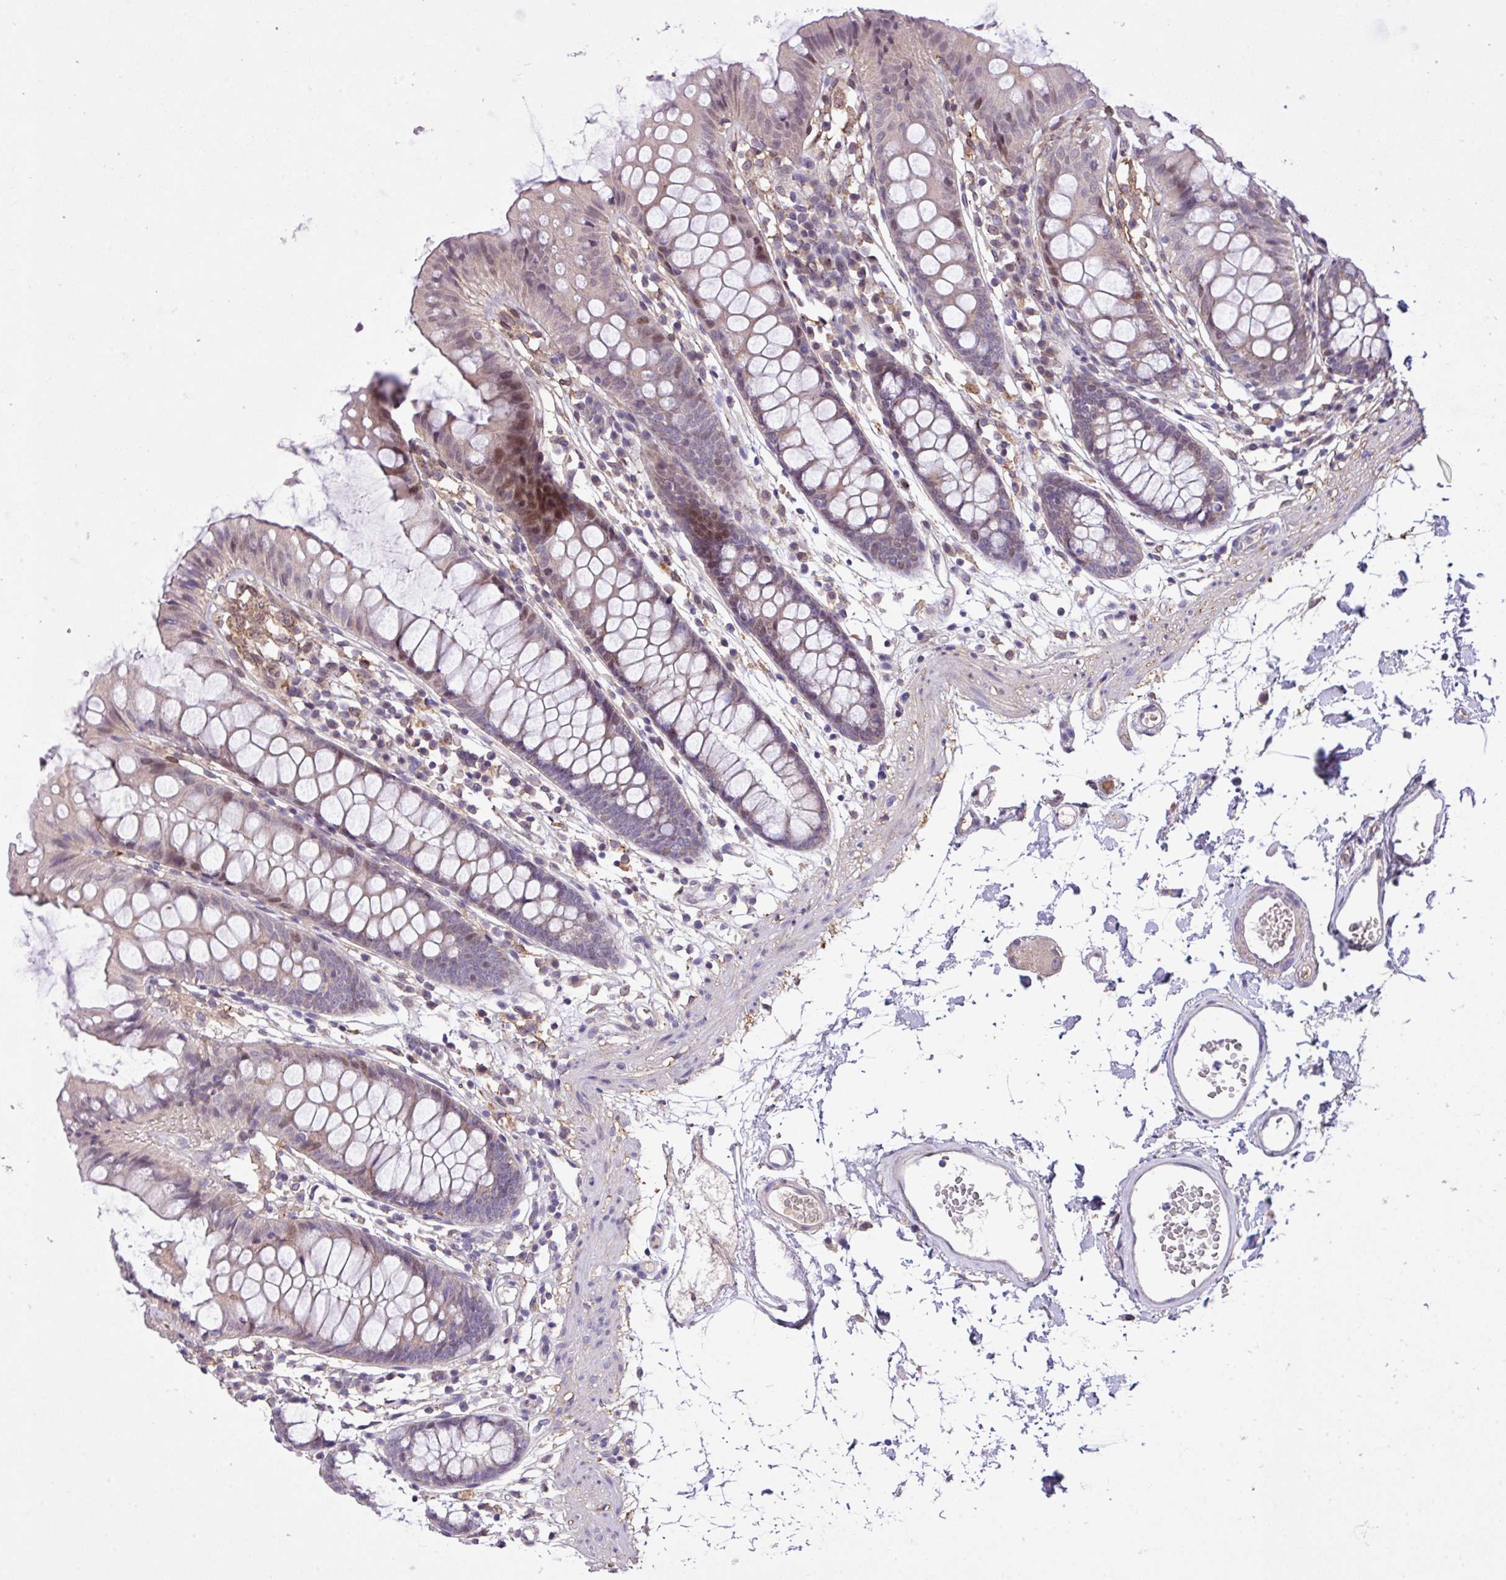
{"staining": {"intensity": "weak", "quantity": "25%-75%", "location": "cytoplasmic/membranous"}, "tissue": "colon", "cell_type": "Endothelial cells", "image_type": "normal", "snomed": [{"axis": "morphology", "description": "Normal tissue, NOS"}, {"axis": "topography", "description": "Colon"}], "caption": "Immunohistochemical staining of unremarkable colon displays low levels of weak cytoplasmic/membranous expression in approximately 25%-75% of endothelial cells.", "gene": "RPP25L", "patient": {"sex": "female", "age": 84}}